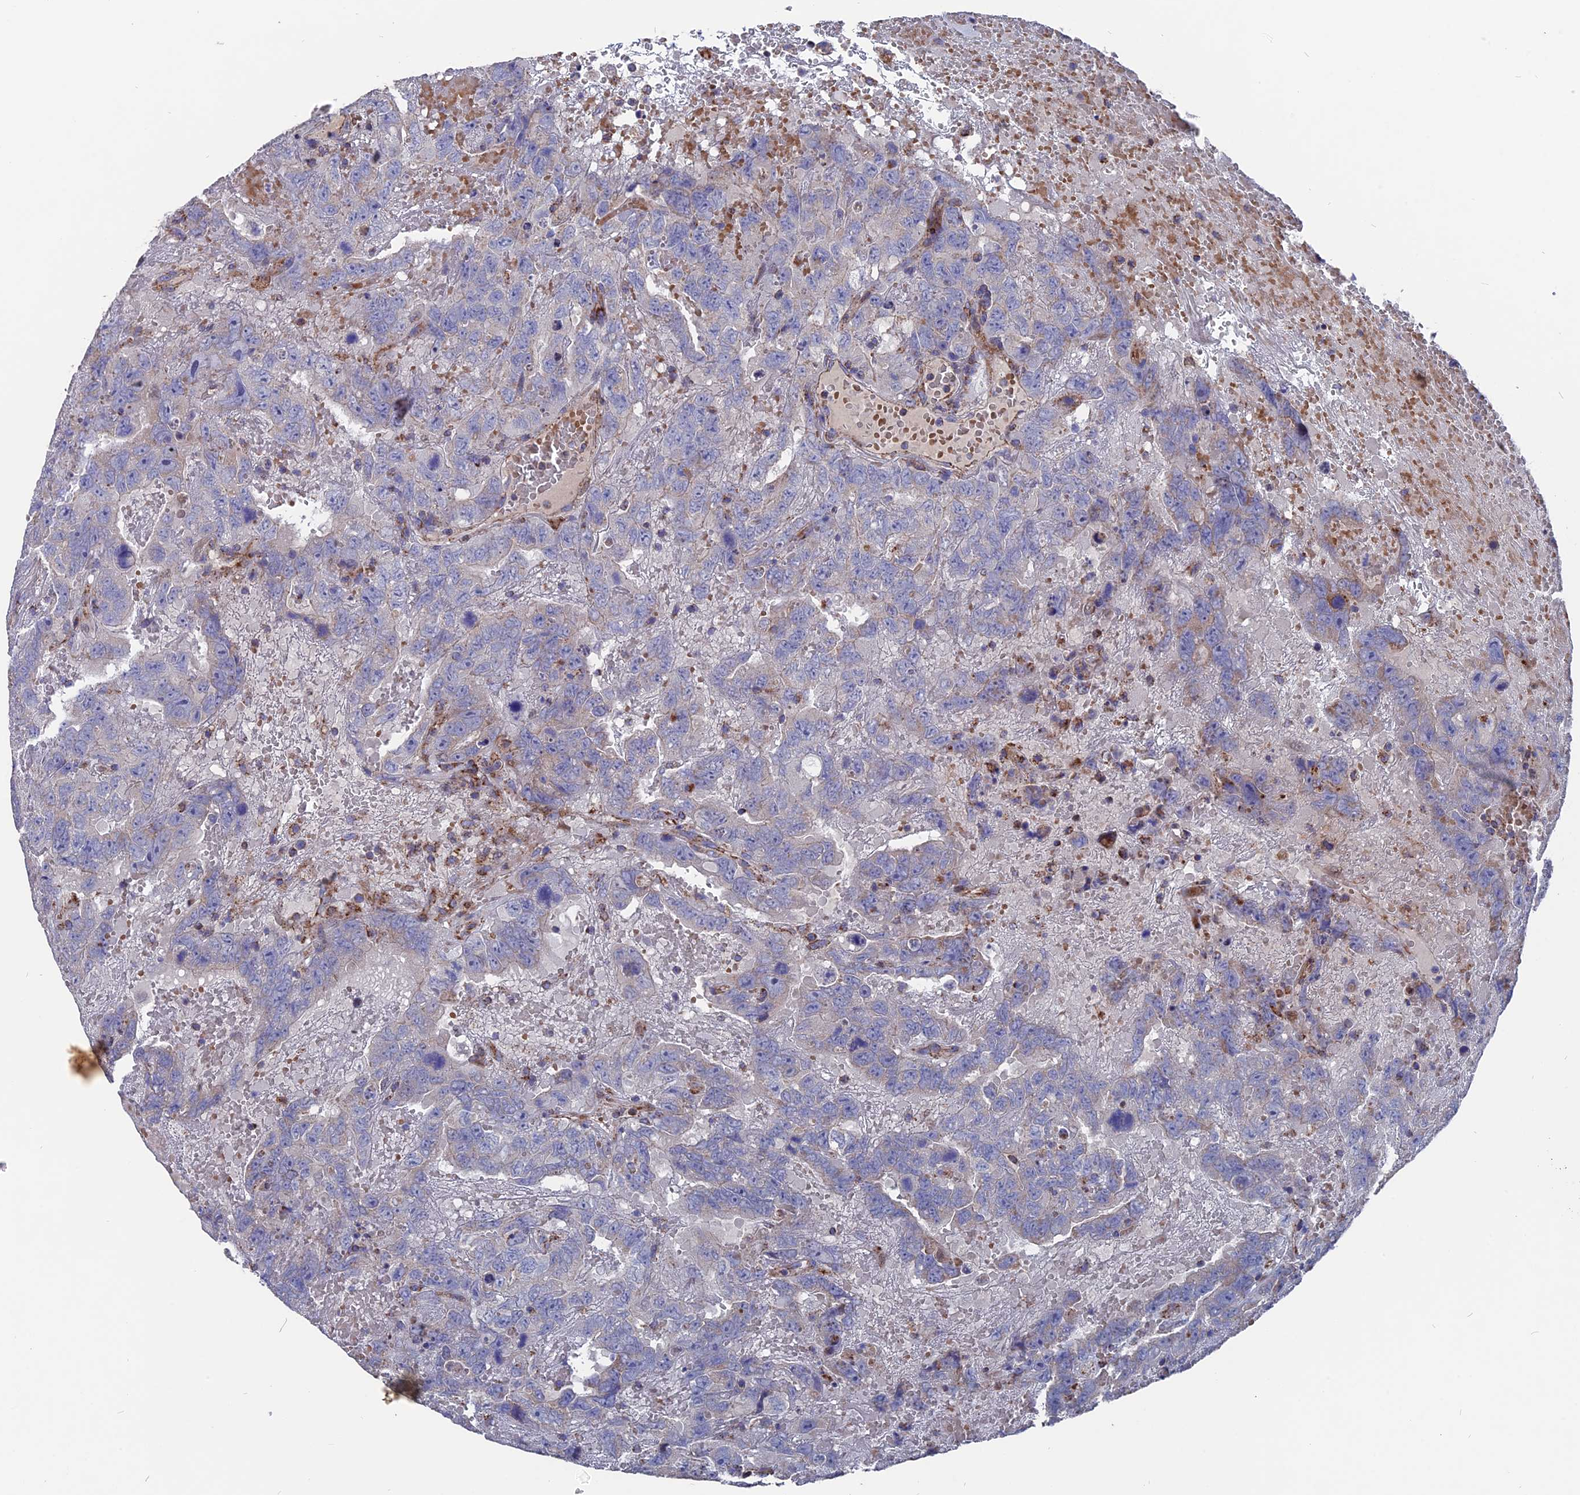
{"staining": {"intensity": "weak", "quantity": "<25%", "location": "cytoplasmic/membranous"}, "tissue": "testis cancer", "cell_type": "Tumor cells", "image_type": "cancer", "snomed": [{"axis": "morphology", "description": "Carcinoma, Embryonal, NOS"}, {"axis": "topography", "description": "Testis"}], "caption": "Histopathology image shows no protein positivity in tumor cells of testis cancer tissue.", "gene": "TGFA", "patient": {"sex": "male", "age": 45}}